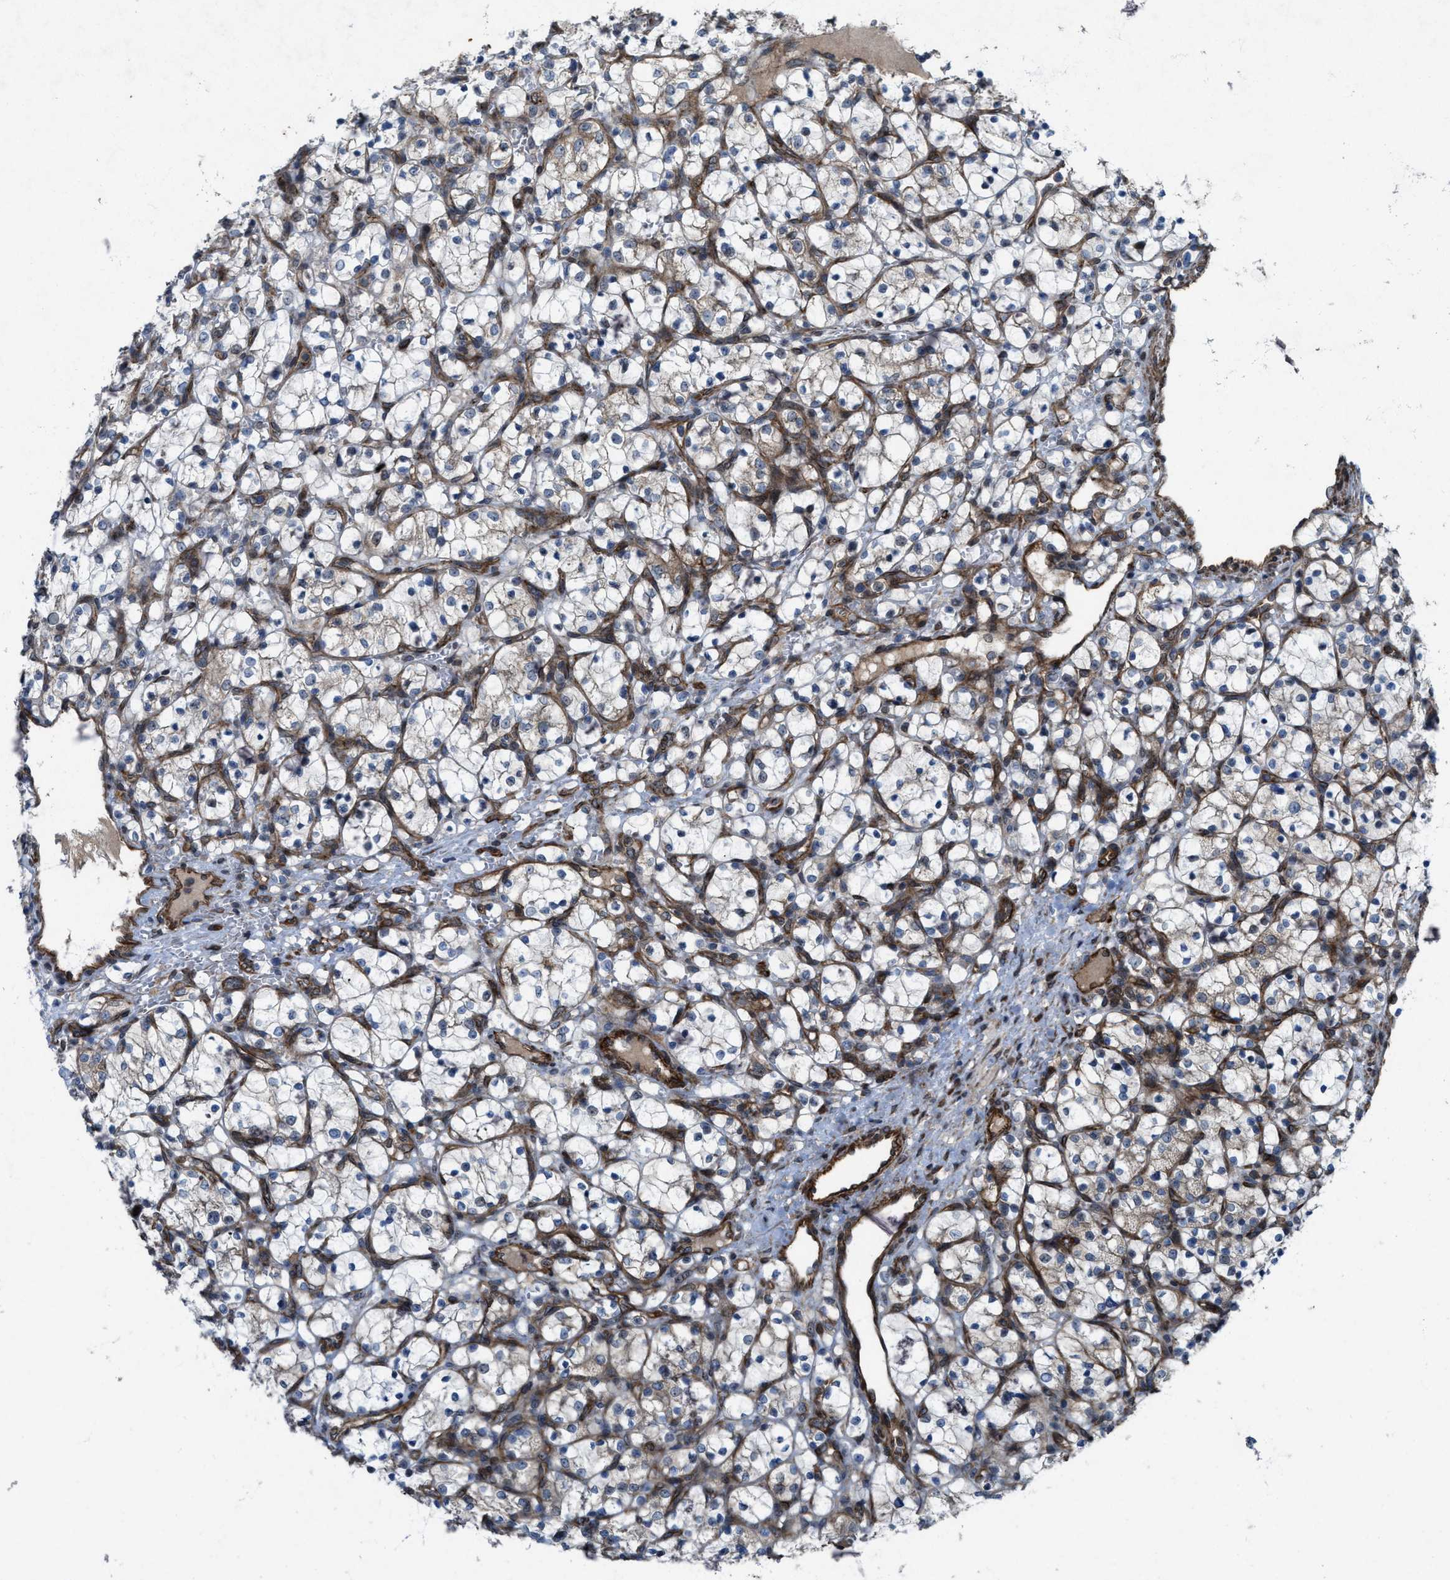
{"staining": {"intensity": "weak", "quantity": "<25%", "location": "cytoplasmic/membranous"}, "tissue": "renal cancer", "cell_type": "Tumor cells", "image_type": "cancer", "snomed": [{"axis": "morphology", "description": "Adenocarcinoma, NOS"}, {"axis": "topography", "description": "Kidney"}], "caption": "Tumor cells are negative for protein expression in human renal adenocarcinoma.", "gene": "URGCP", "patient": {"sex": "female", "age": 69}}